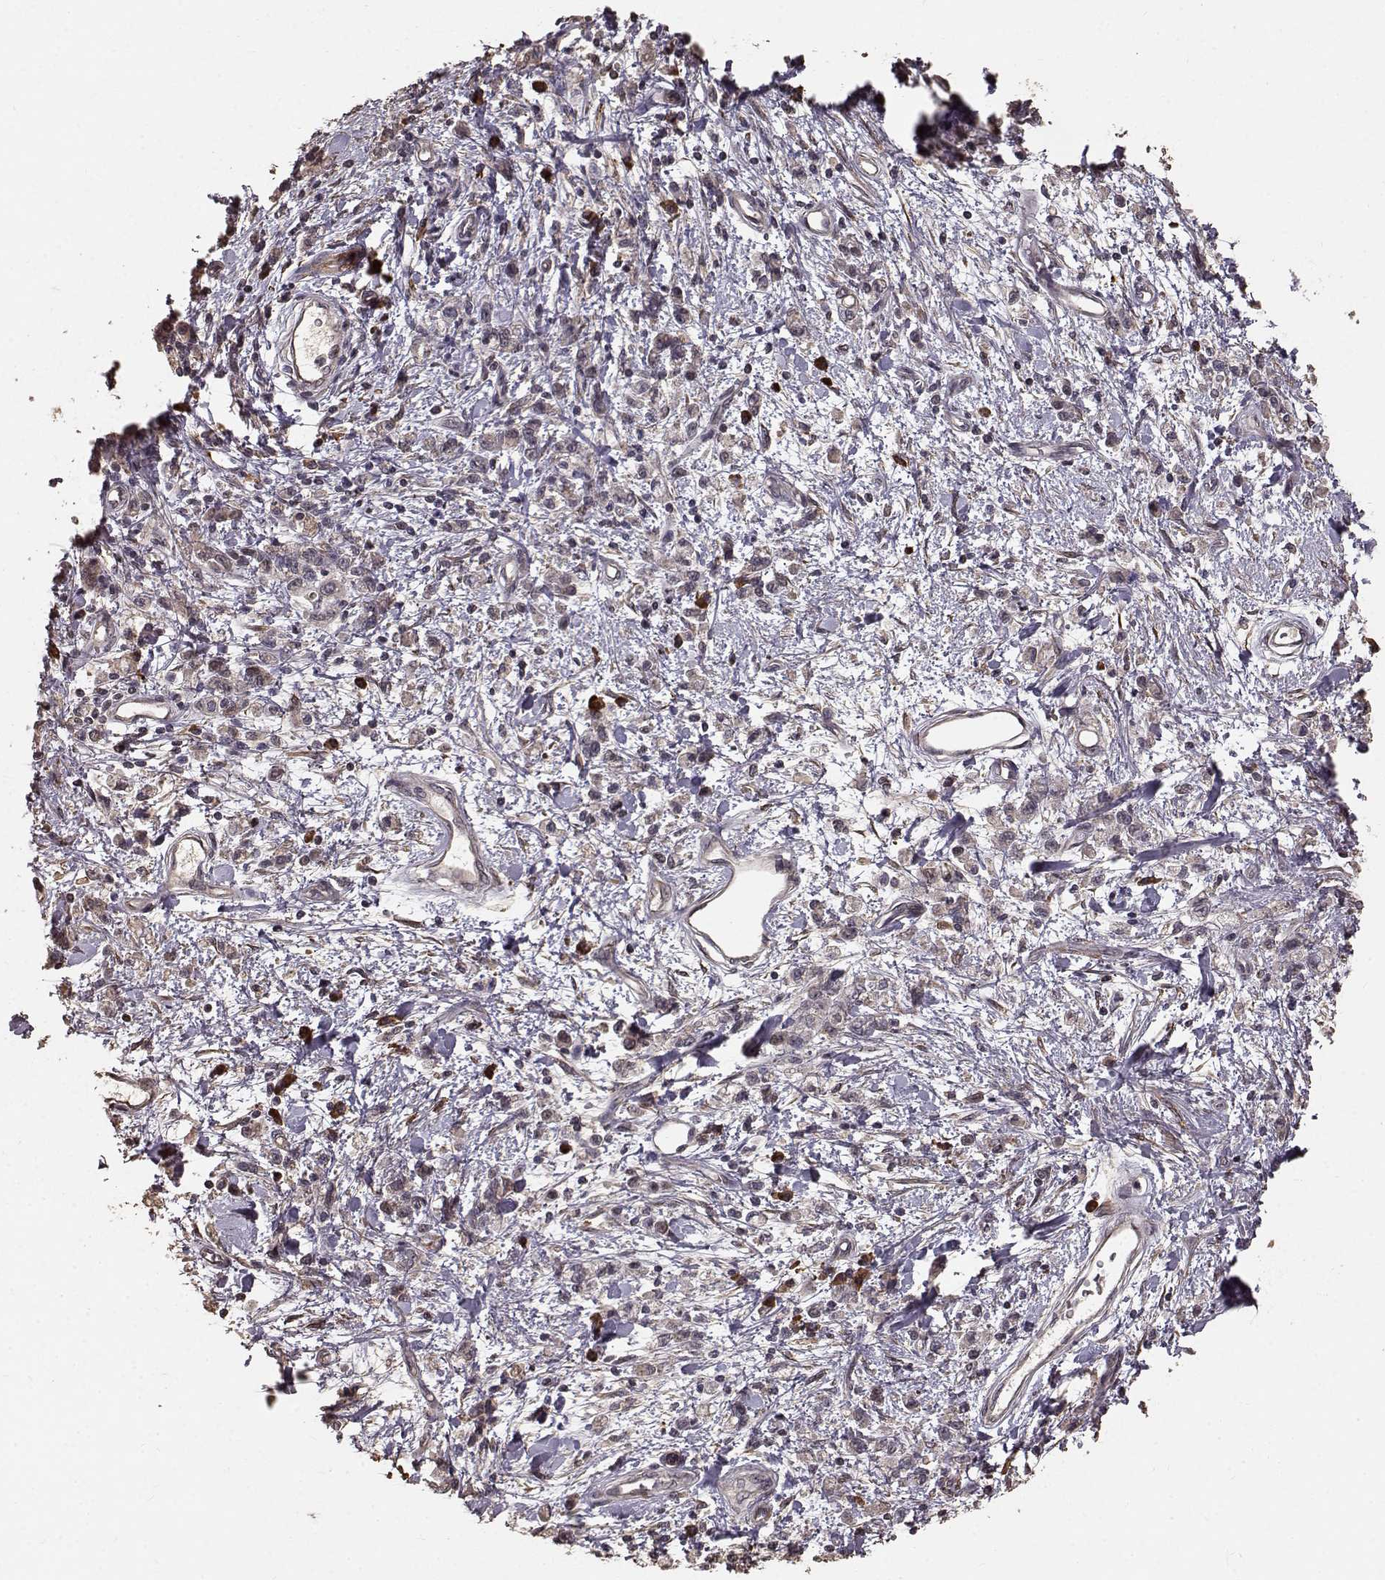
{"staining": {"intensity": "weak", "quantity": "<25%", "location": "cytoplasmic/membranous"}, "tissue": "stomach cancer", "cell_type": "Tumor cells", "image_type": "cancer", "snomed": [{"axis": "morphology", "description": "Adenocarcinoma, NOS"}, {"axis": "topography", "description": "Stomach"}], "caption": "Tumor cells show no significant protein staining in stomach cancer (adenocarcinoma).", "gene": "USP15", "patient": {"sex": "male", "age": 77}}